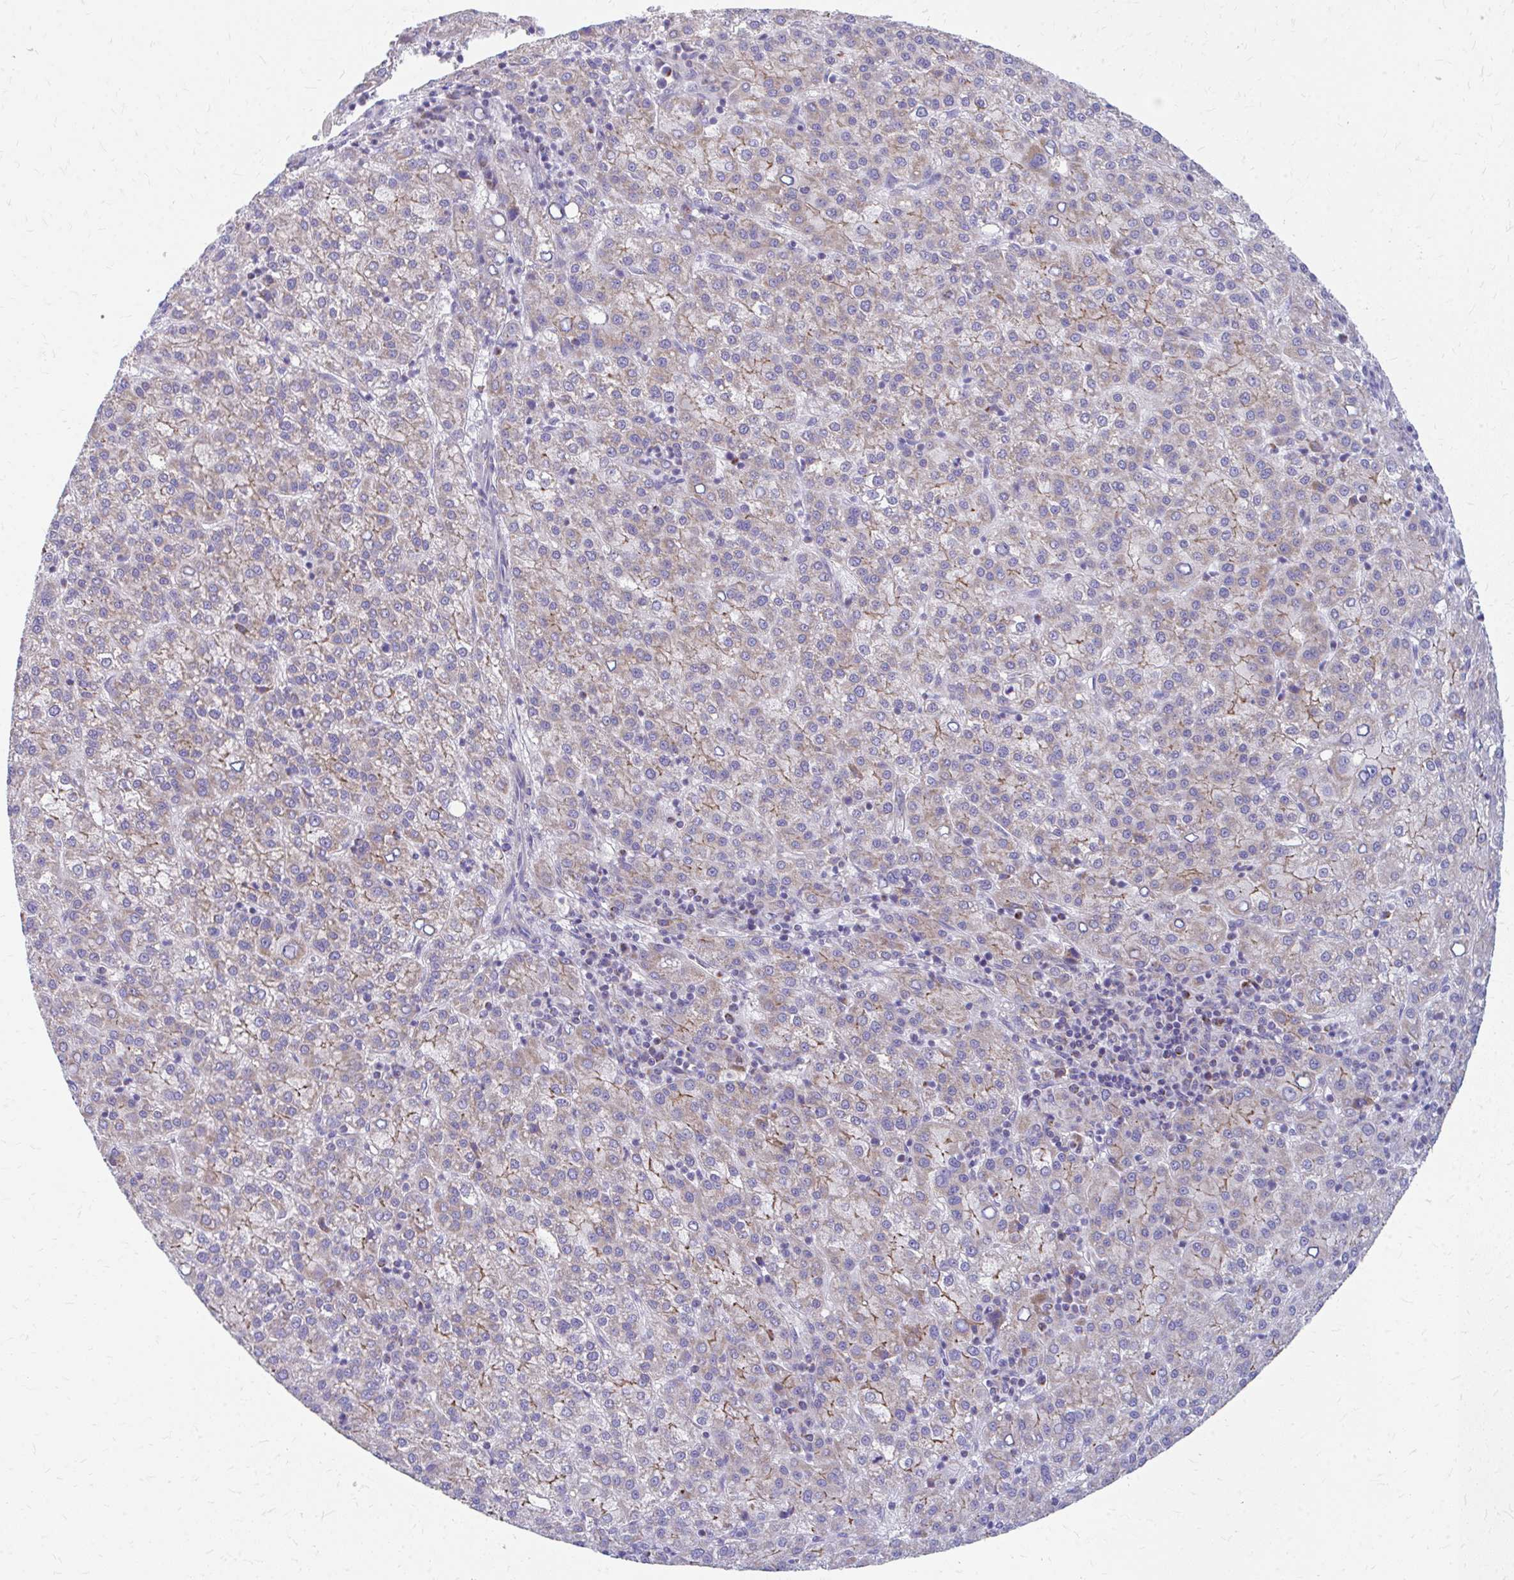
{"staining": {"intensity": "weak", "quantity": "<25%", "location": "cytoplasmic/membranous"}, "tissue": "liver cancer", "cell_type": "Tumor cells", "image_type": "cancer", "snomed": [{"axis": "morphology", "description": "Carcinoma, Hepatocellular, NOS"}, {"axis": "topography", "description": "Liver"}], "caption": "A photomicrograph of human liver hepatocellular carcinoma is negative for staining in tumor cells.", "gene": "MRPL19", "patient": {"sex": "female", "age": 58}}